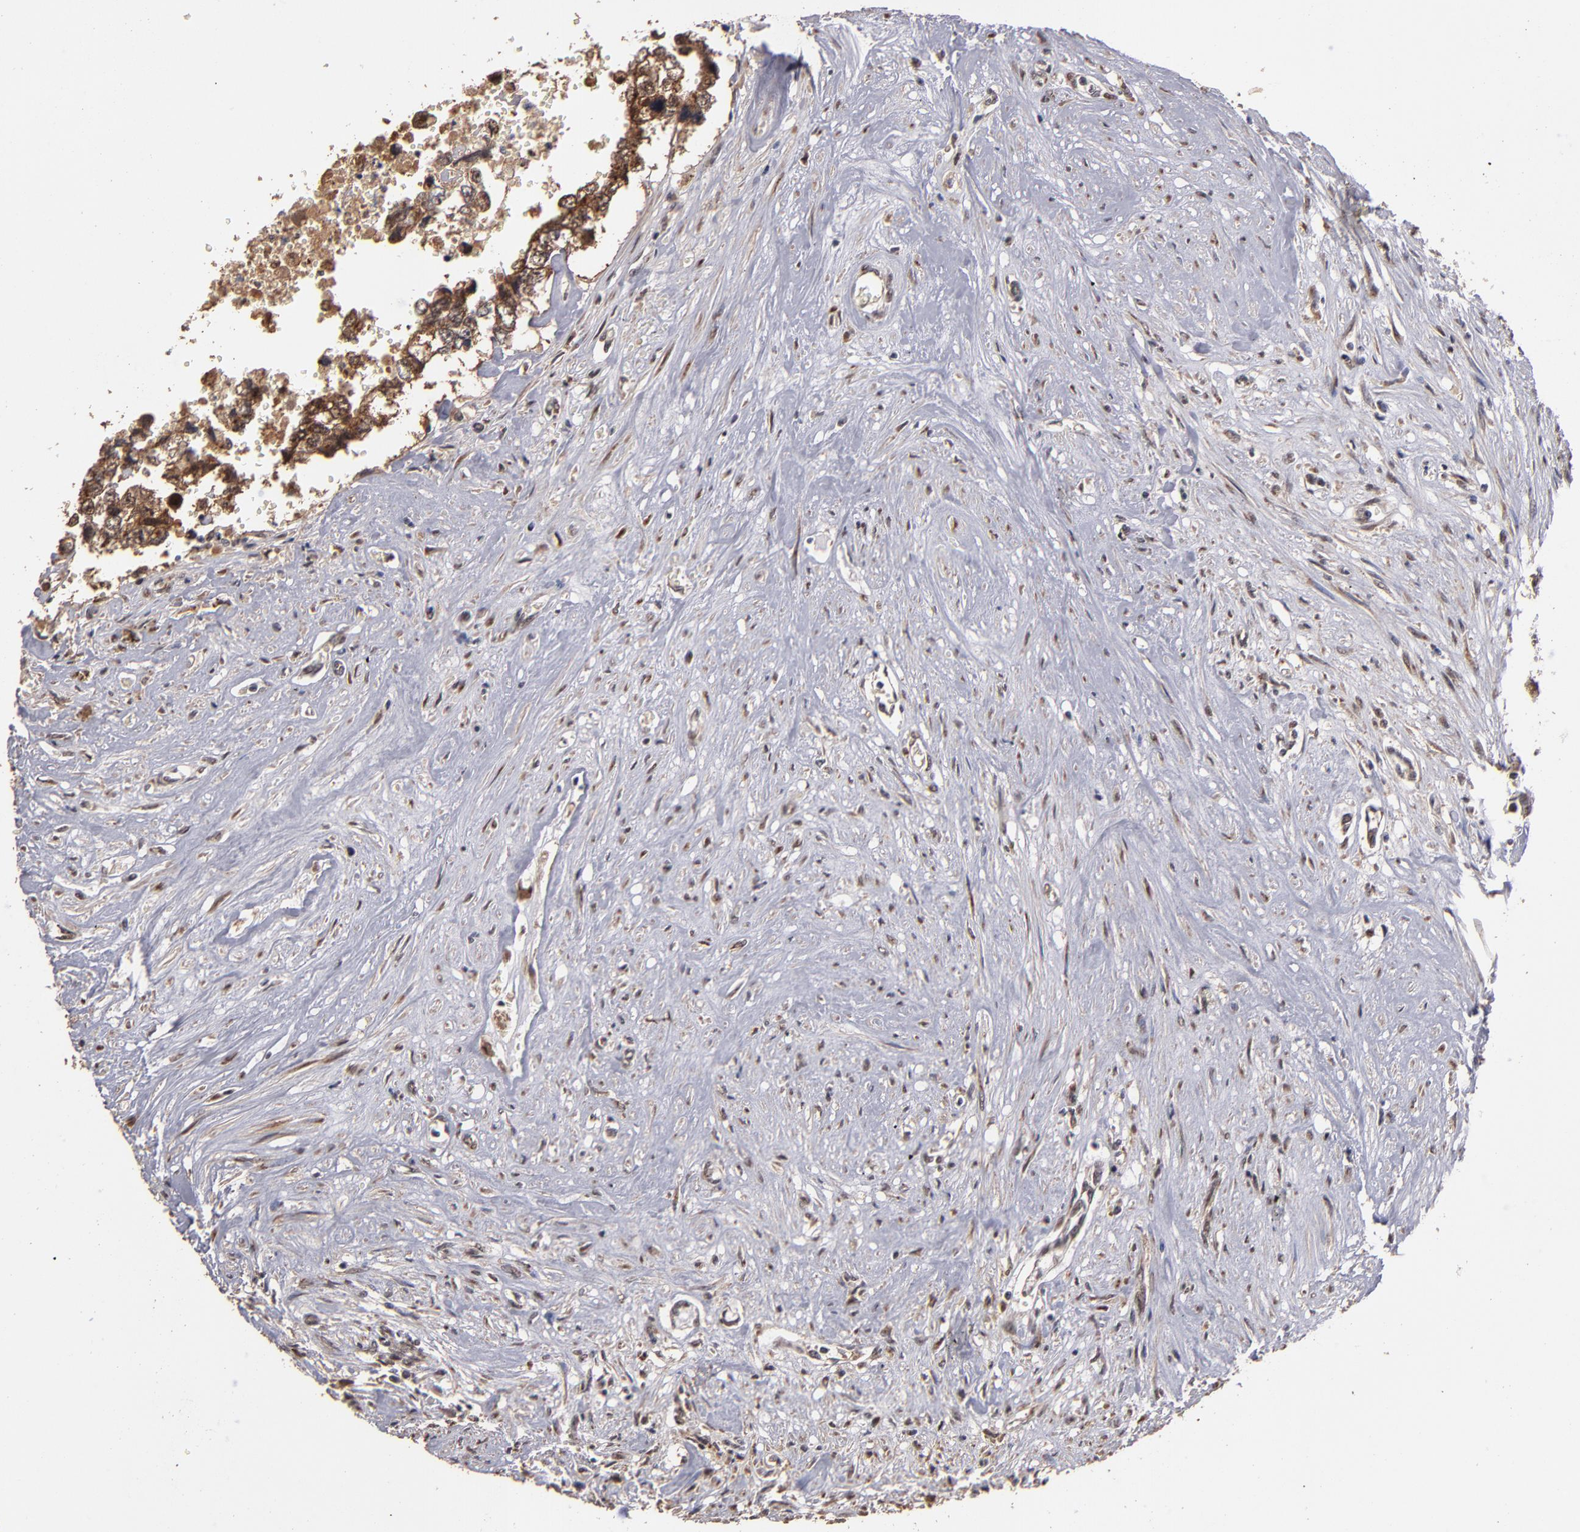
{"staining": {"intensity": "moderate", "quantity": ">75%", "location": "cytoplasmic/membranous,nuclear"}, "tissue": "testis cancer", "cell_type": "Tumor cells", "image_type": "cancer", "snomed": [{"axis": "morphology", "description": "Carcinoma, Embryonal, NOS"}, {"axis": "topography", "description": "Testis"}], "caption": "Human embryonal carcinoma (testis) stained with a protein marker demonstrates moderate staining in tumor cells.", "gene": "EAPP", "patient": {"sex": "male", "age": 31}}